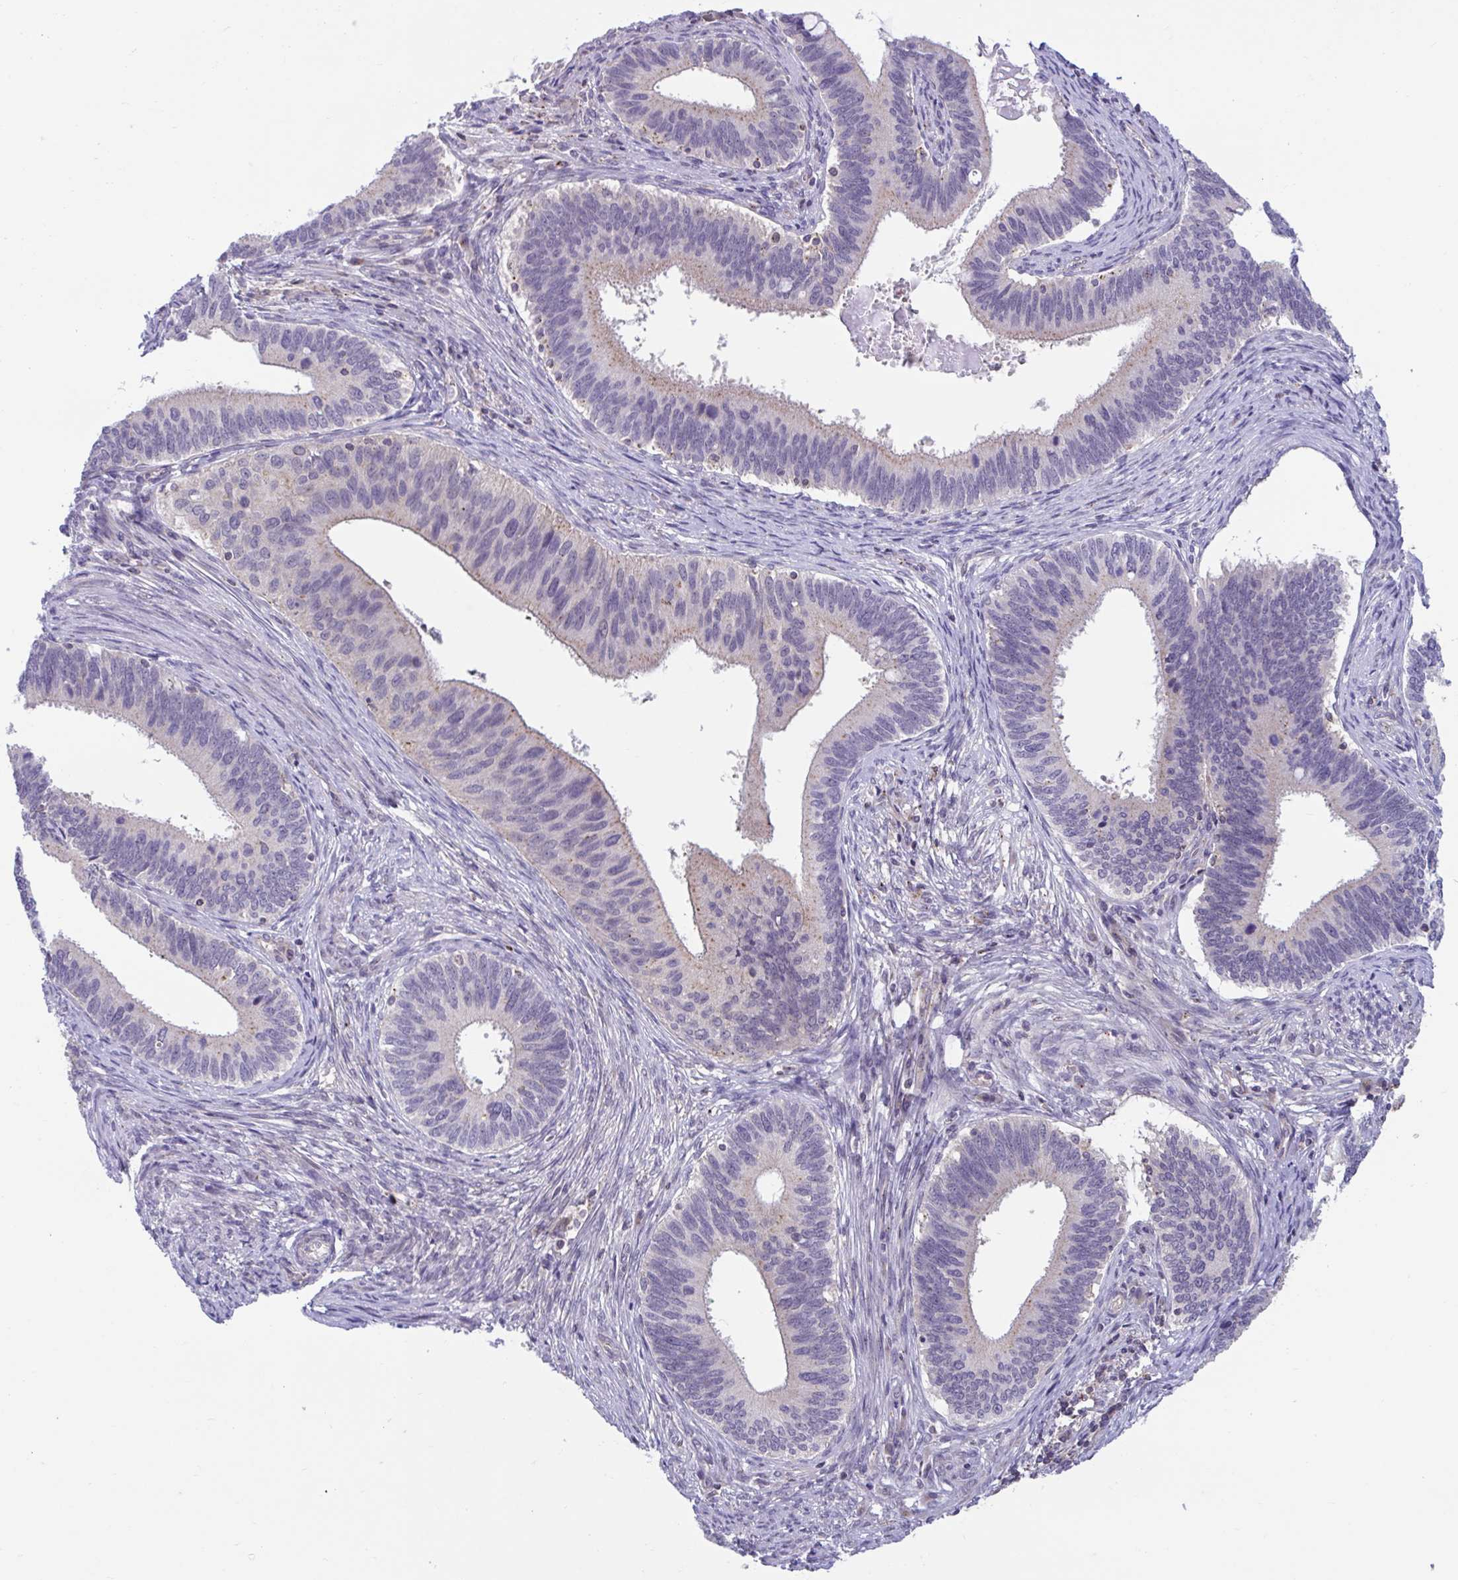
{"staining": {"intensity": "weak", "quantity": "25%-75%", "location": "cytoplasmic/membranous"}, "tissue": "cervical cancer", "cell_type": "Tumor cells", "image_type": "cancer", "snomed": [{"axis": "morphology", "description": "Adenocarcinoma, NOS"}, {"axis": "topography", "description": "Cervix"}], "caption": "IHC photomicrograph of cervical adenocarcinoma stained for a protein (brown), which displays low levels of weak cytoplasmic/membranous expression in about 25%-75% of tumor cells.", "gene": "IST1", "patient": {"sex": "female", "age": 42}}